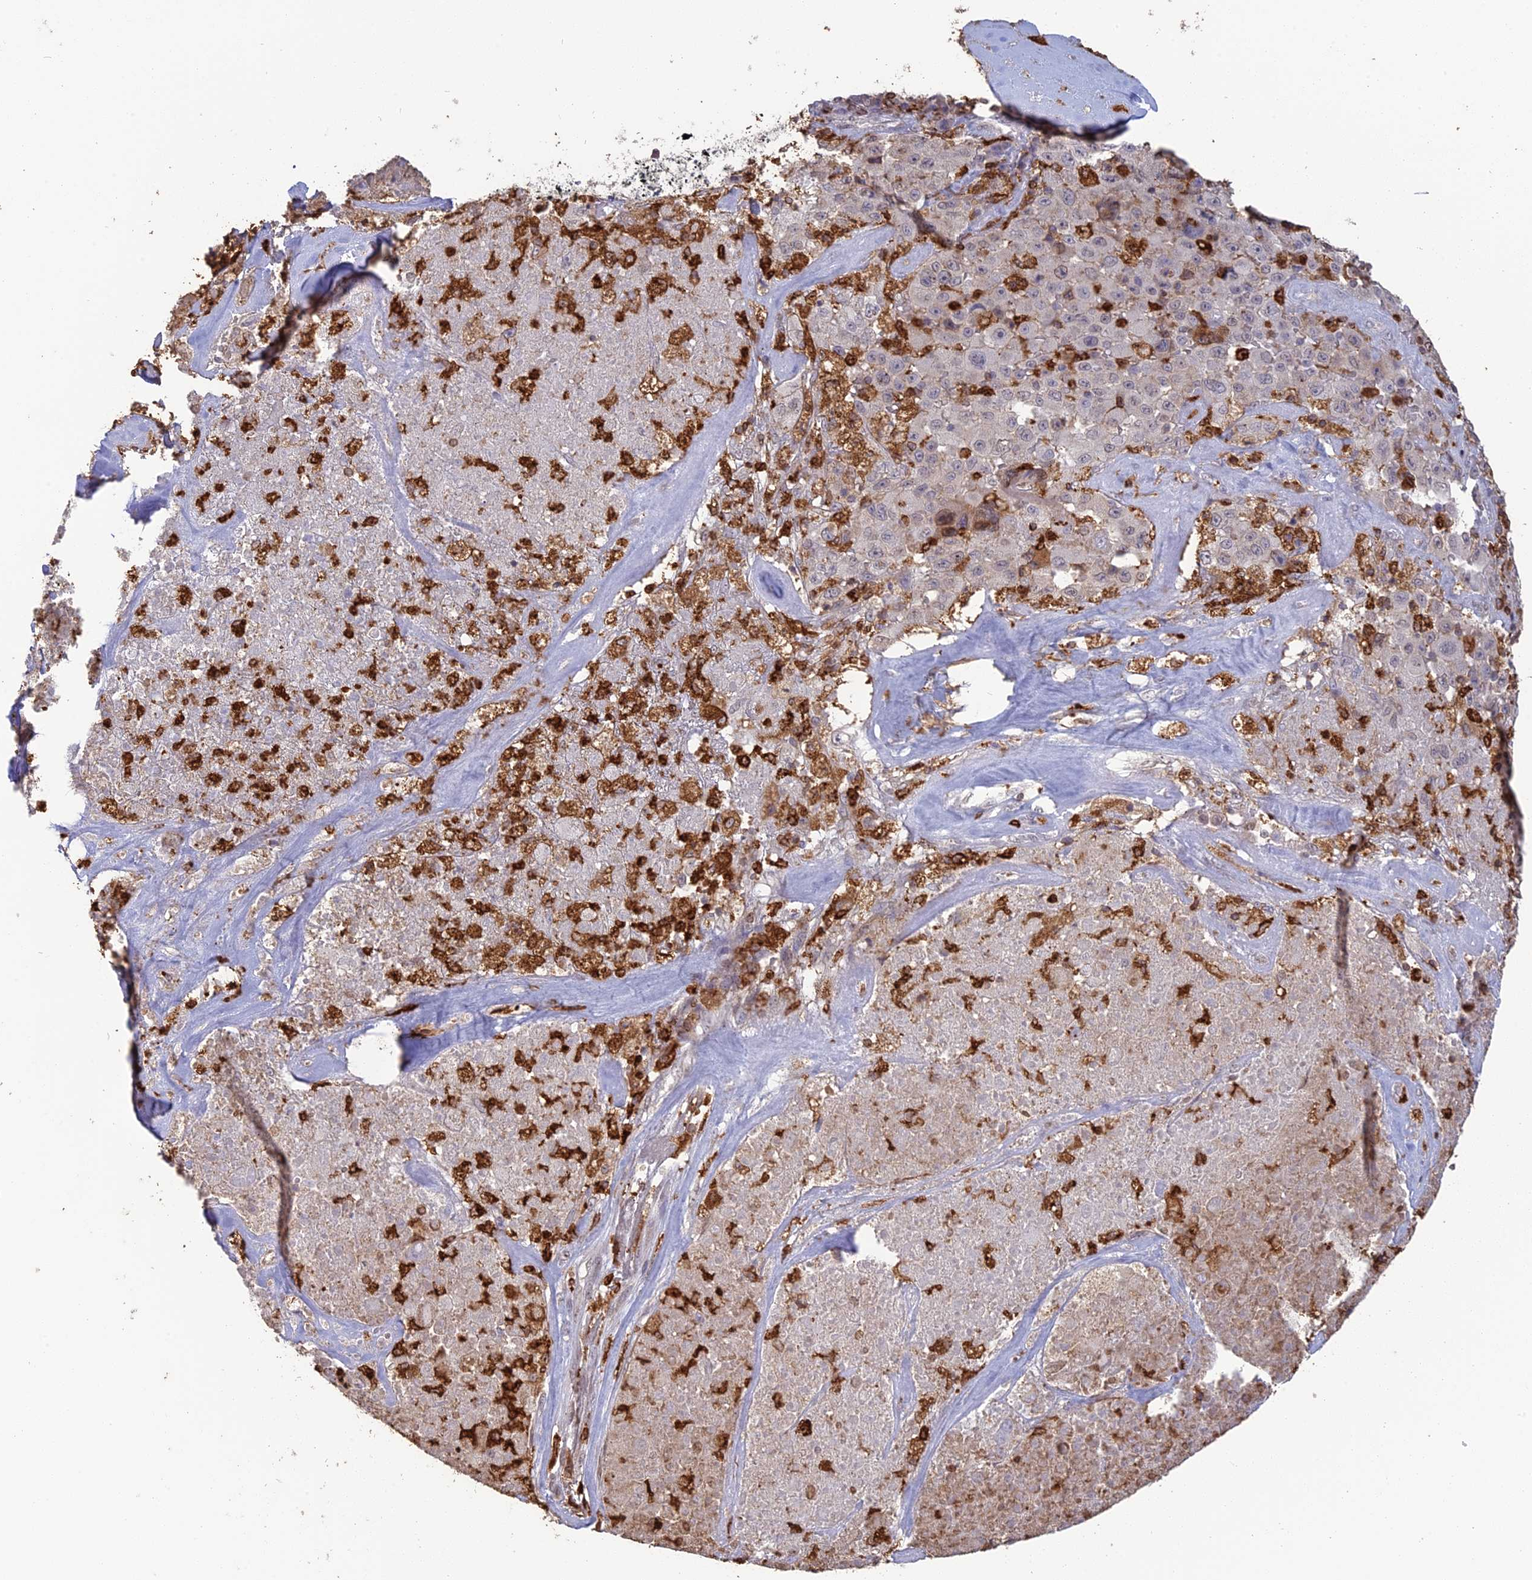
{"staining": {"intensity": "negative", "quantity": "none", "location": "none"}, "tissue": "melanoma", "cell_type": "Tumor cells", "image_type": "cancer", "snomed": [{"axis": "morphology", "description": "Malignant melanoma, Metastatic site"}, {"axis": "topography", "description": "Lymph node"}], "caption": "This is an IHC micrograph of melanoma. There is no expression in tumor cells.", "gene": "APOBR", "patient": {"sex": "male", "age": 62}}